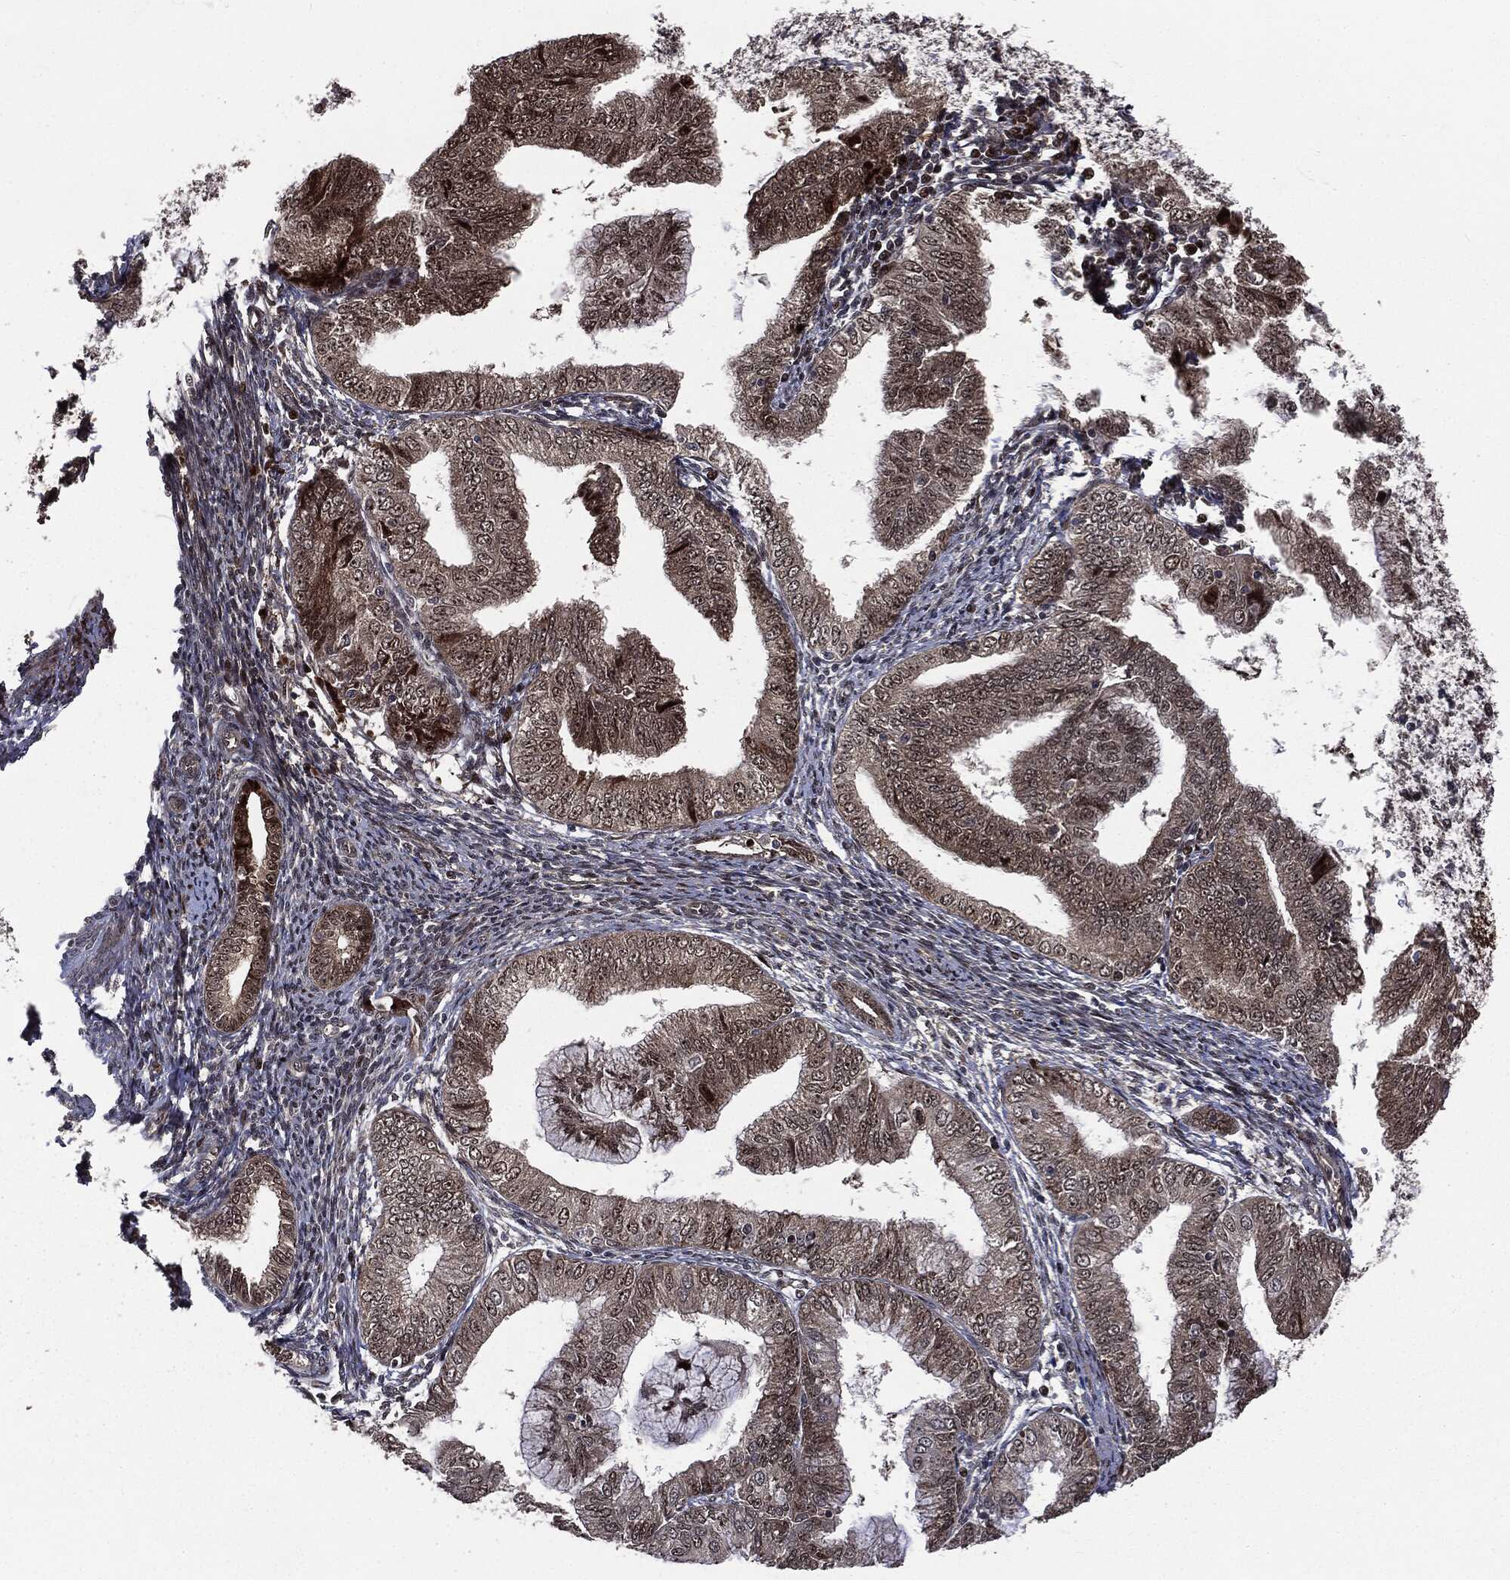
{"staining": {"intensity": "weak", "quantity": "25%-75%", "location": "cytoplasmic/membranous,nuclear"}, "tissue": "endometrial cancer", "cell_type": "Tumor cells", "image_type": "cancer", "snomed": [{"axis": "morphology", "description": "Adenocarcinoma, NOS"}, {"axis": "topography", "description": "Endometrium"}], "caption": "Approximately 25%-75% of tumor cells in human adenocarcinoma (endometrial) demonstrate weak cytoplasmic/membranous and nuclear protein positivity as visualized by brown immunohistochemical staining.", "gene": "SMAD4", "patient": {"sex": "female", "age": 56}}